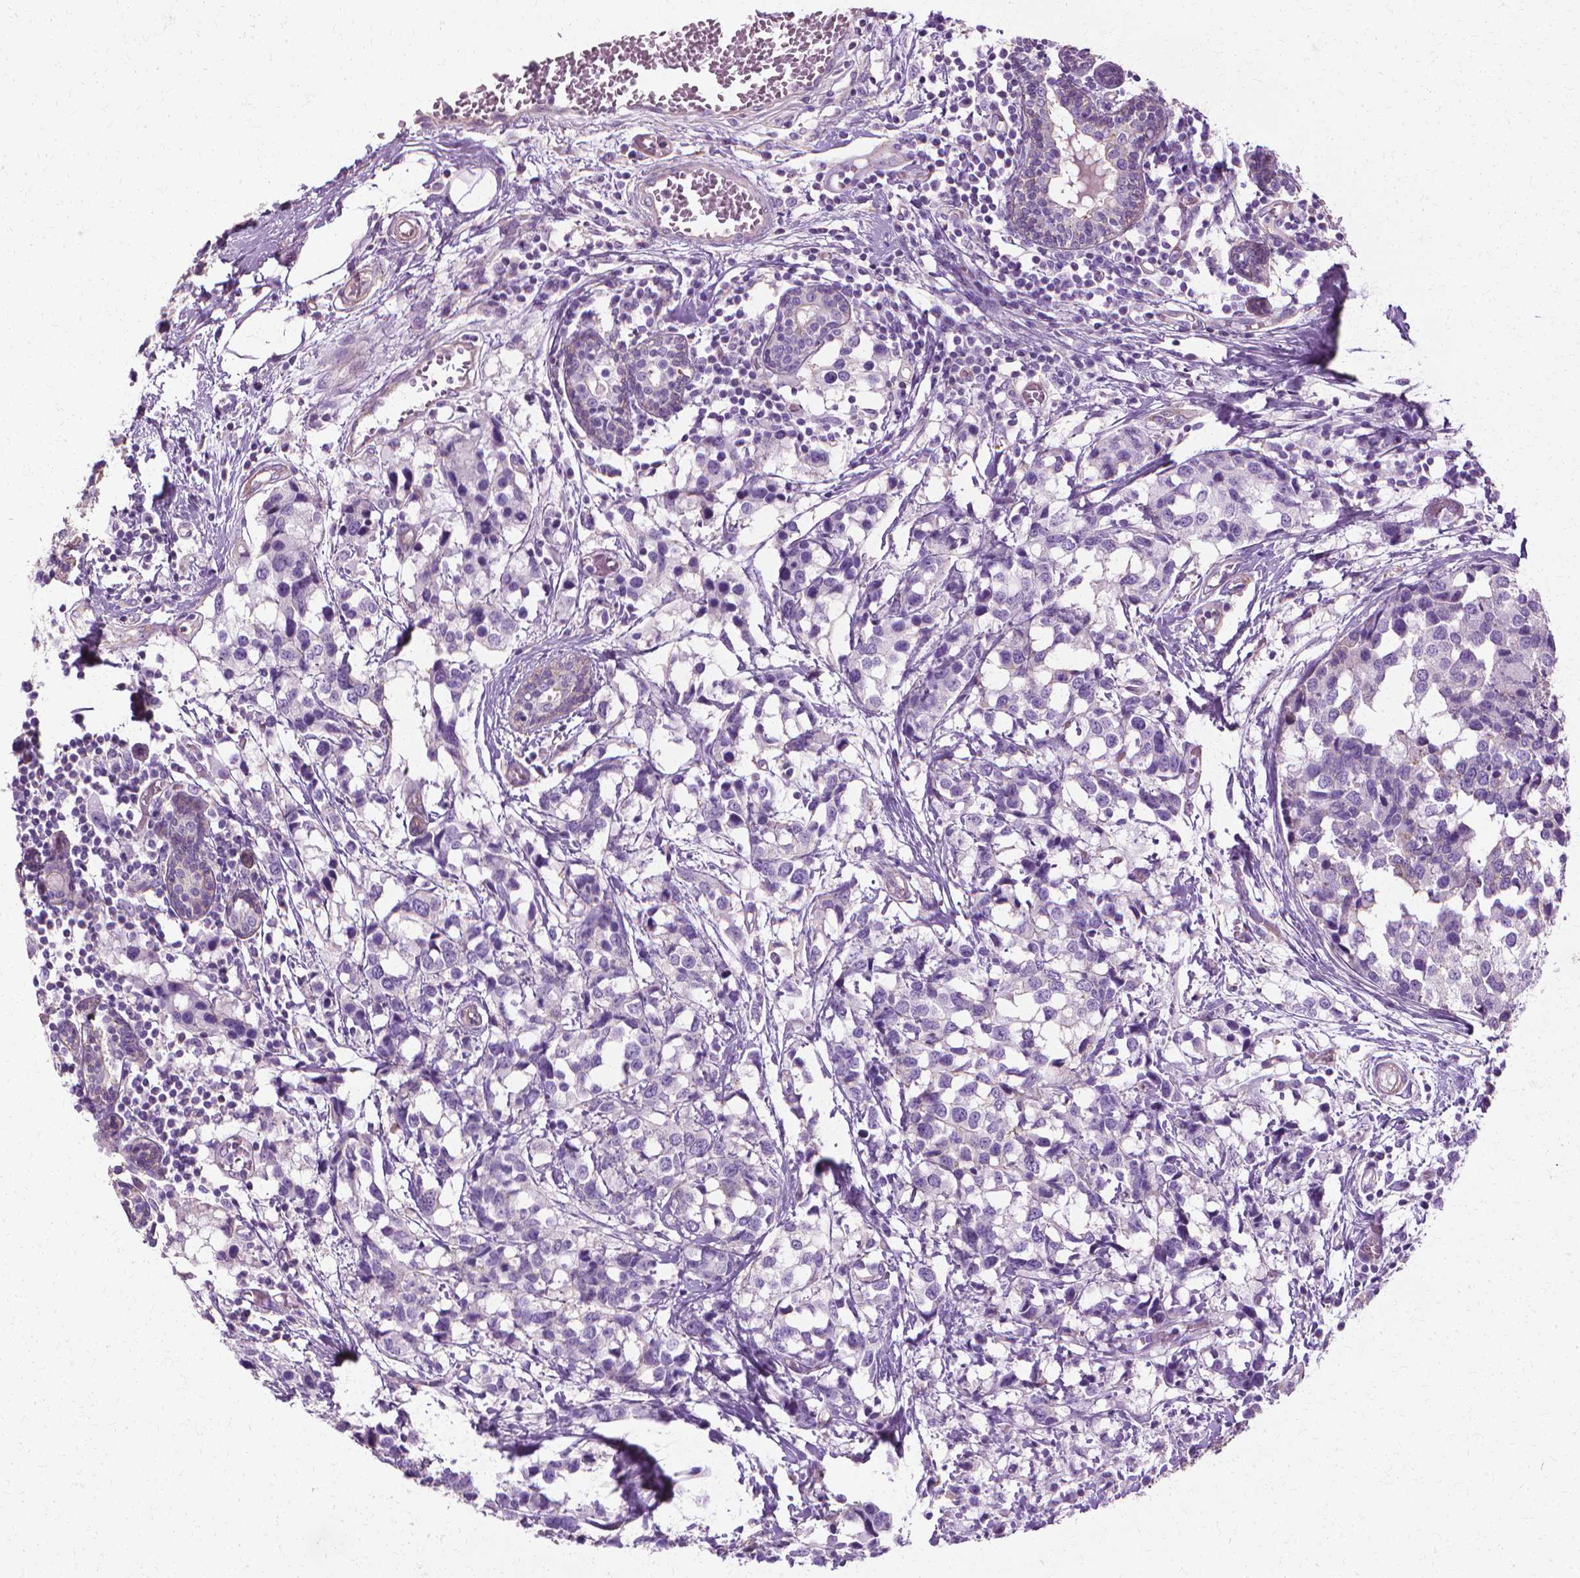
{"staining": {"intensity": "negative", "quantity": "none", "location": "none"}, "tissue": "breast cancer", "cell_type": "Tumor cells", "image_type": "cancer", "snomed": [{"axis": "morphology", "description": "Lobular carcinoma"}, {"axis": "topography", "description": "Breast"}], "caption": "Human breast cancer stained for a protein using immunohistochemistry (IHC) displays no positivity in tumor cells.", "gene": "CFAP157", "patient": {"sex": "female", "age": 59}}